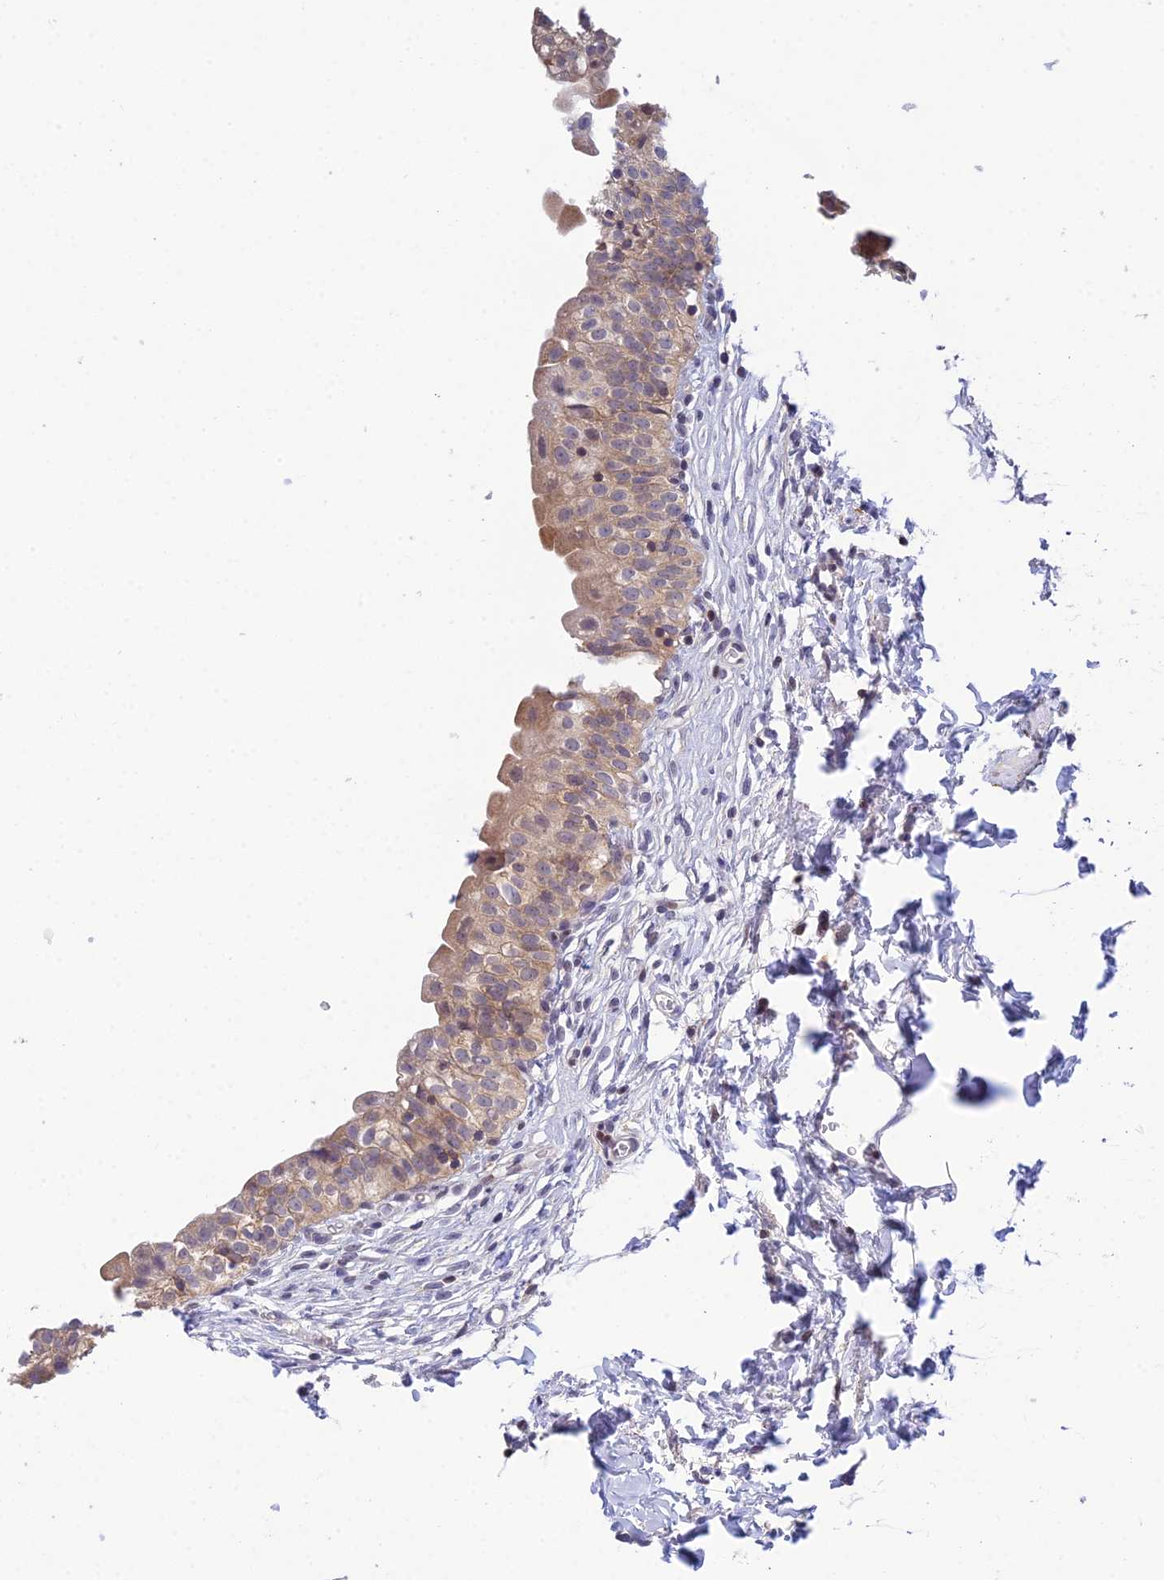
{"staining": {"intensity": "weak", "quantity": ">75%", "location": "cytoplasmic/membranous"}, "tissue": "urinary bladder", "cell_type": "Urothelial cells", "image_type": "normal", "snomed": [{"axis": "morphology", "description": "Normal tissue, NOS"}, {"axis": "topography", "description": "Urinary bladder"}], "caption": "About >75% of urothelial cells in benign urinary bladder show weak cytoplasmic/membranous protein expression as visualized by brown immunohistochemical staining.", "gene": "ELOA2", "patient": {"sex": "male", "age": 55}}